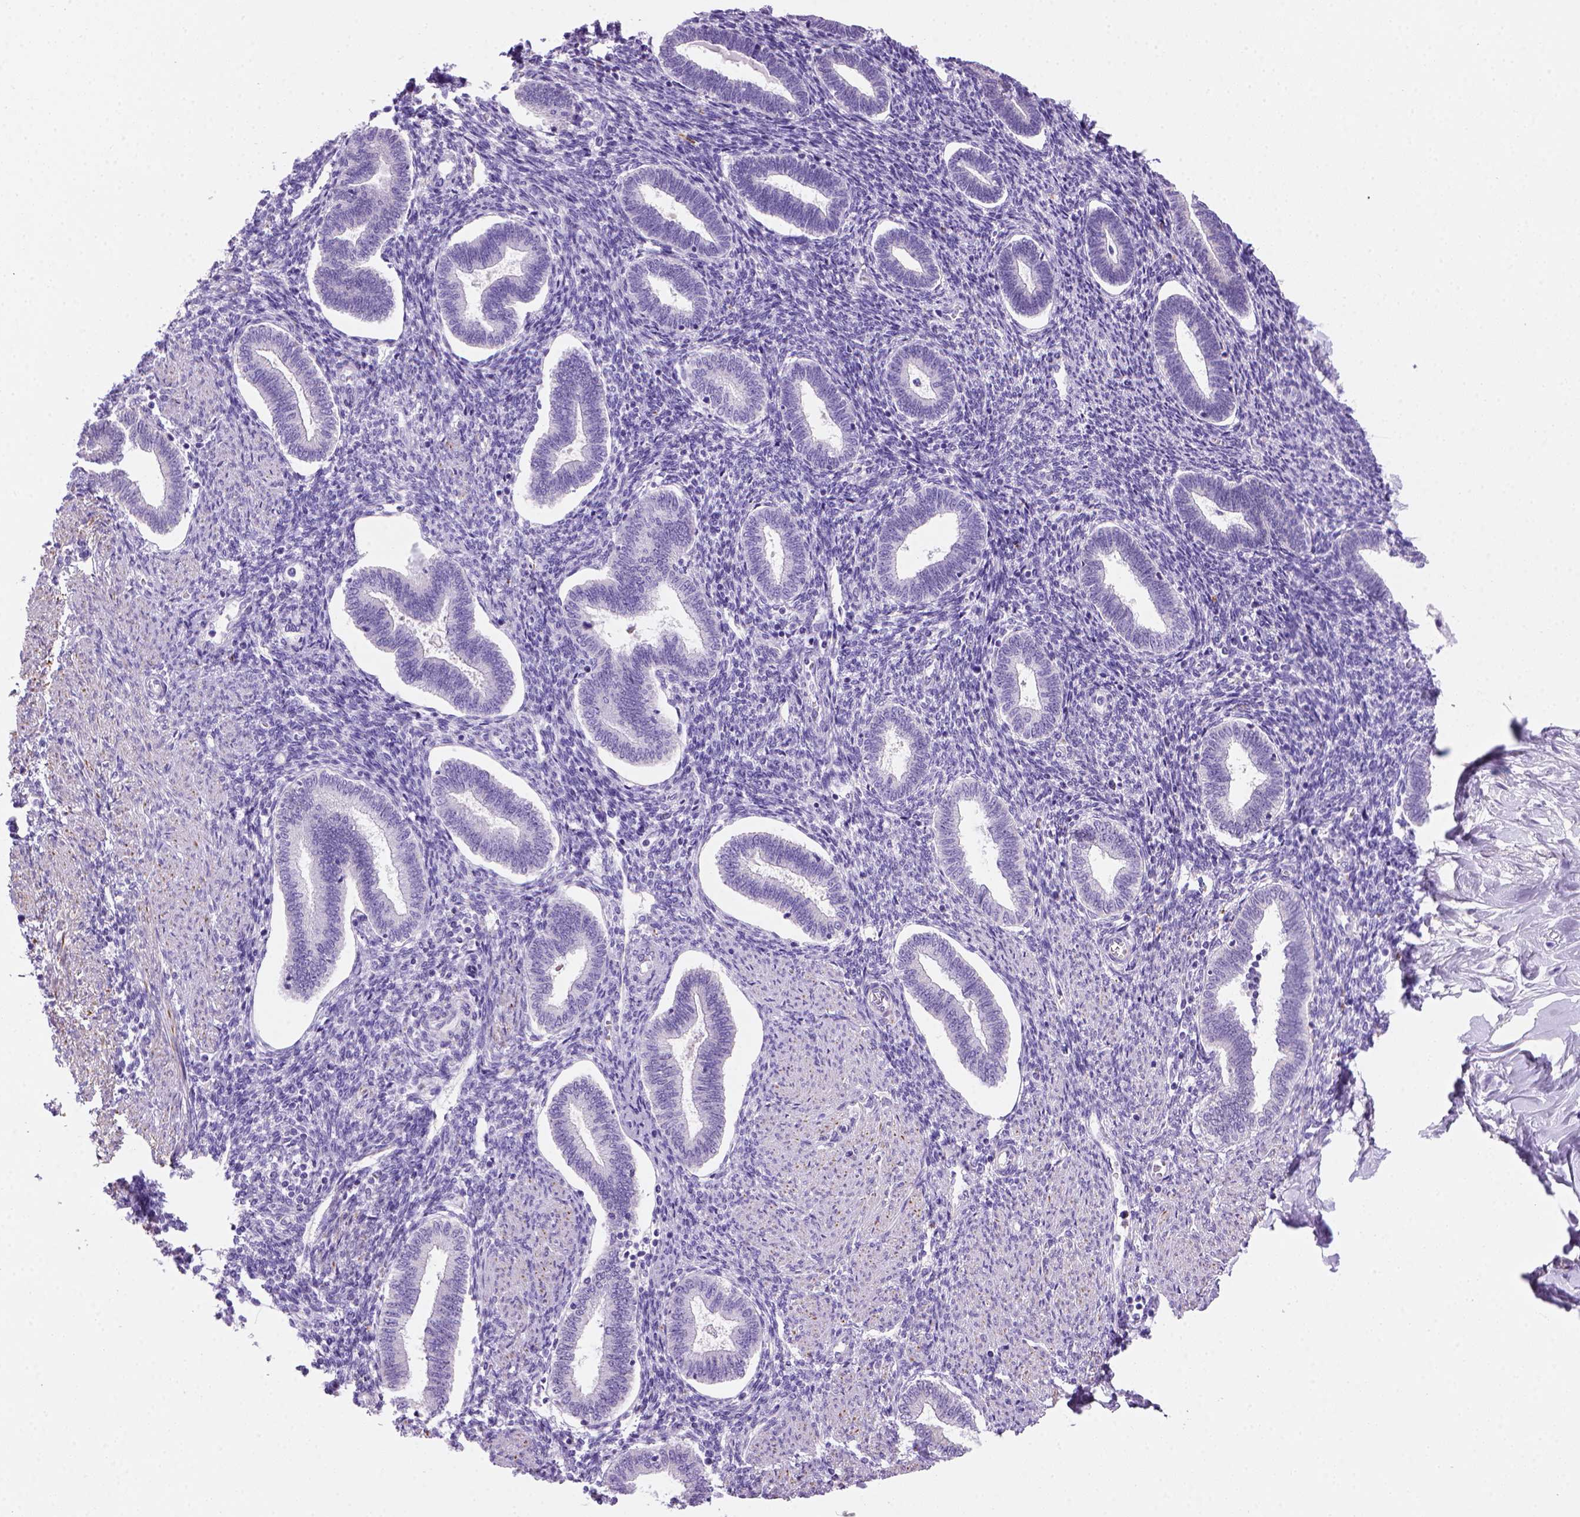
{"staining": {"intensity": "negative", "quantity": "none", "location": "none"}, "tissue": "endometrium", "cell_type": "Cells in endometrial stroma", "image_type": "normal", "snomed": [{"axis": "morphology", "description": "Normal tissue, NOS"}, {"axis": "topography", "description": "Endometrium"}], "caption": "This micrograph is of unremarkable endometrium stained with immunohistochemistry to label a protein in brown with the nuclei are counter-stained blue. There is no staining in cells in endometrial stroma. The staining is performed using DAB (3,3'-diaminobenzidine) brown chromogen with nuclei counter-stained in using hematoxylin.", "gene": "ARHGEF33", "patient": {"sex": "female", "age": 42}}